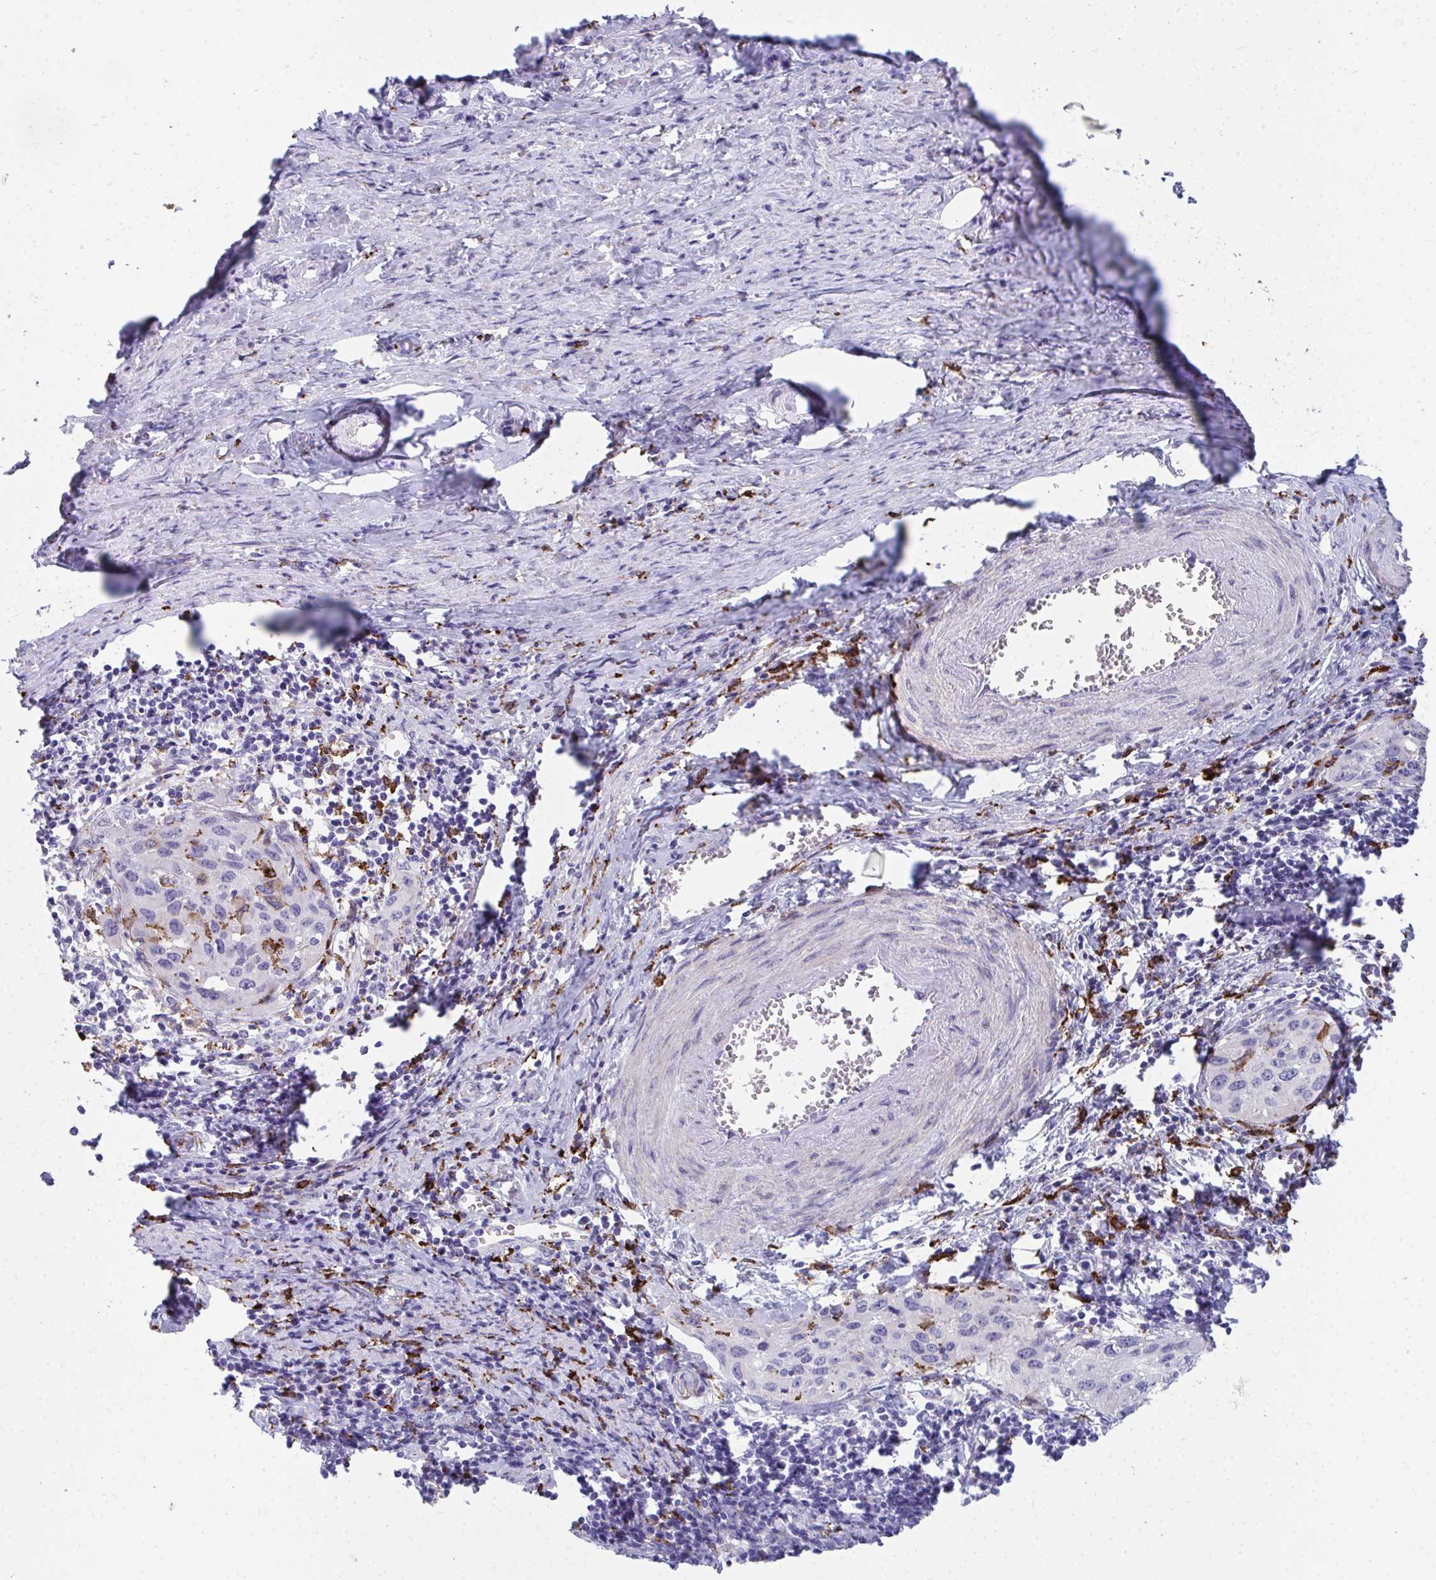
{"staining": {"intensity": "negative", "quantity": "none", "location": "none"}, "tissue": "cervical cancer", "cell_type": "Tumor cells", "image_type": "cancer", "snomed": [{"axis": "morphology", "description": "Squamous cell carcinoma, NOS"}, {"axis": "topography", "description": "Cervix"}], "caption": "Tumor cells are negative for protein expression in human squamous cell carcinoma (cervical).", "gene": "CD163", "patient": {"sex": "female", "age": 51}}